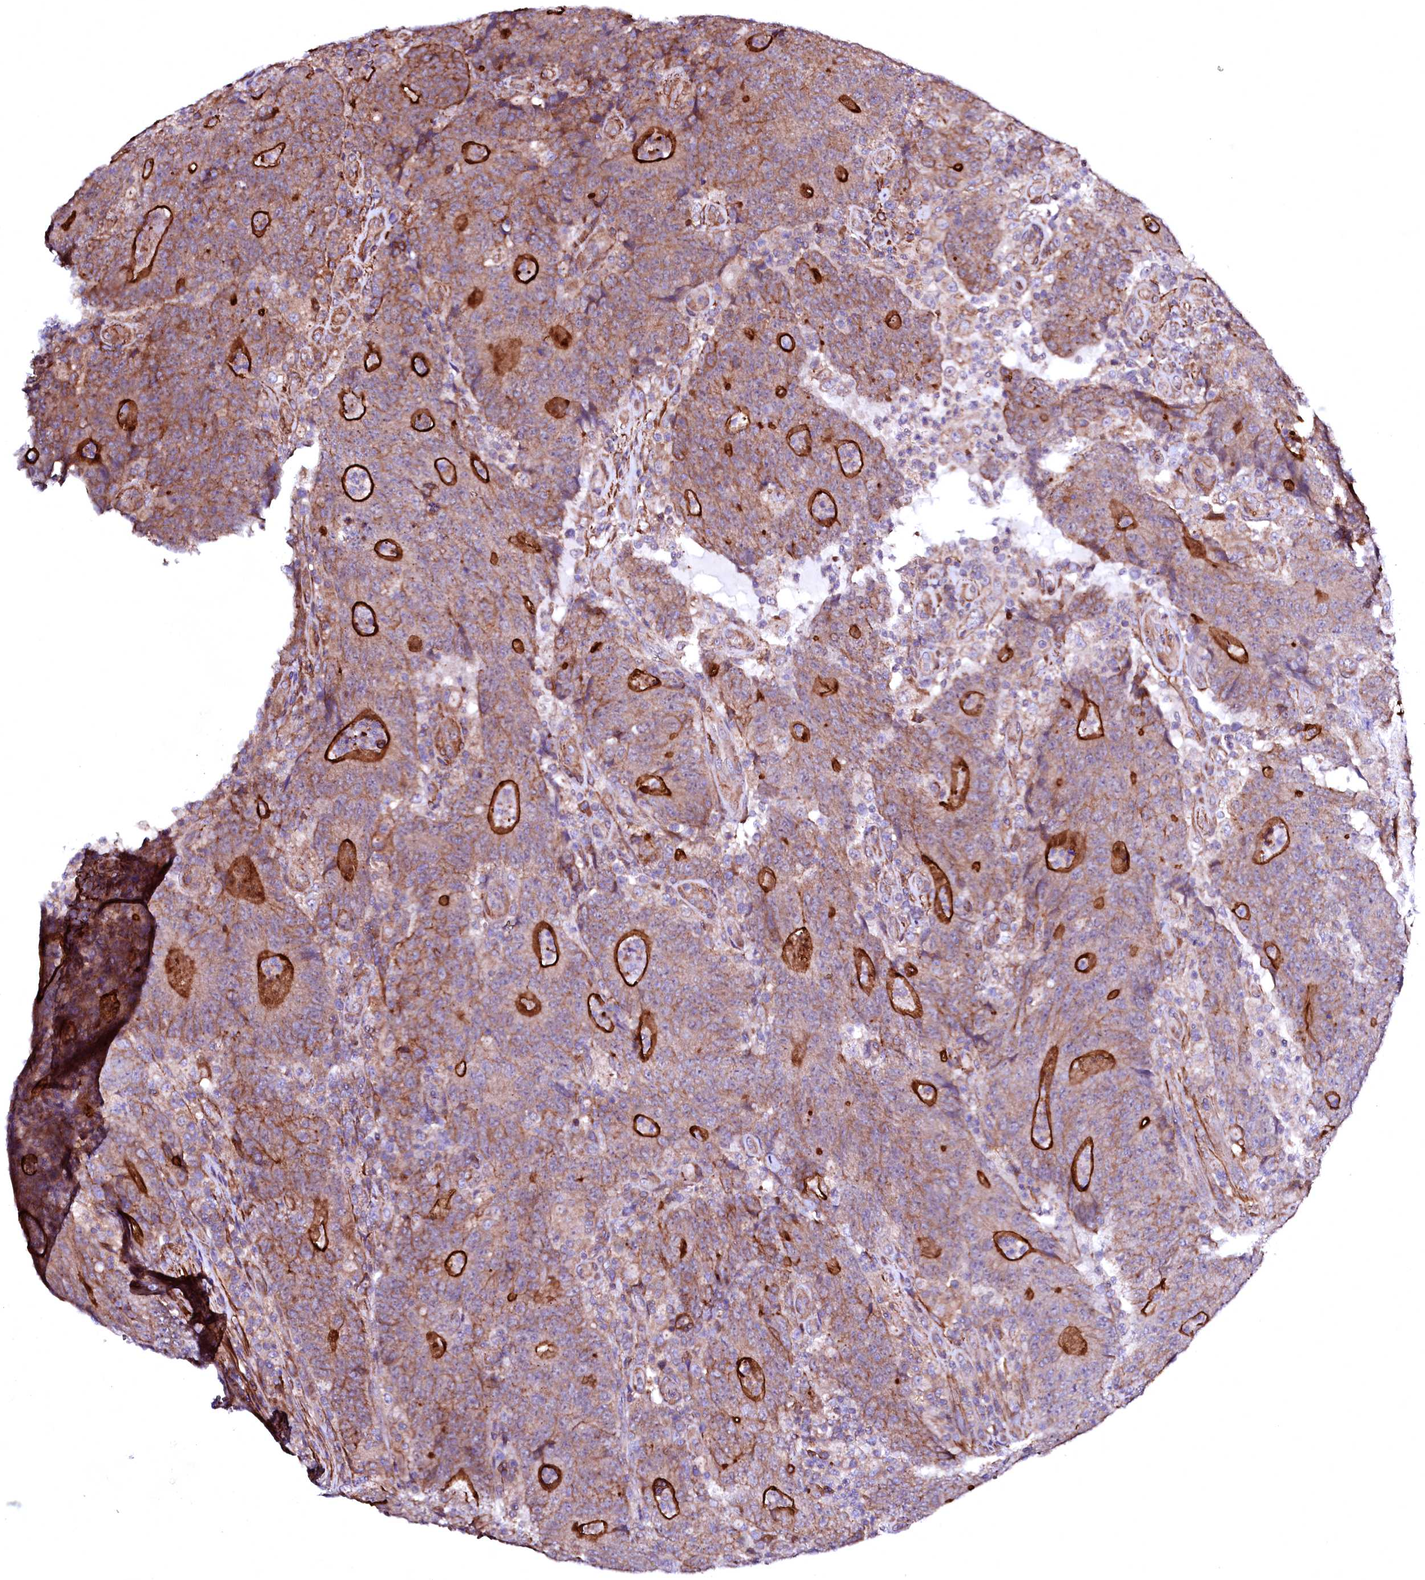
{"staining": {"intensity": "strong", "quantity": "25%-75%", "location": "cytoplasmic/membranous"}, "tissue": "colorectal cancer", "cell_type": "Tumor cells", "image_type": "cancer", "snomed": [{"axis": "morphology", "description": "Adenocarcinoma, NOS"}, {"axis": "topography", "description": "Colon"}], "caption": "About 25%-75% of tumor cells in human colorectal adenocarcinoma demonstrate strong cytoplasmic/membranous protein positivity as visualized by brown immunohistochemical staining.", "gene": "GPR176", "patient": {"sex": "female", "age": 75}}